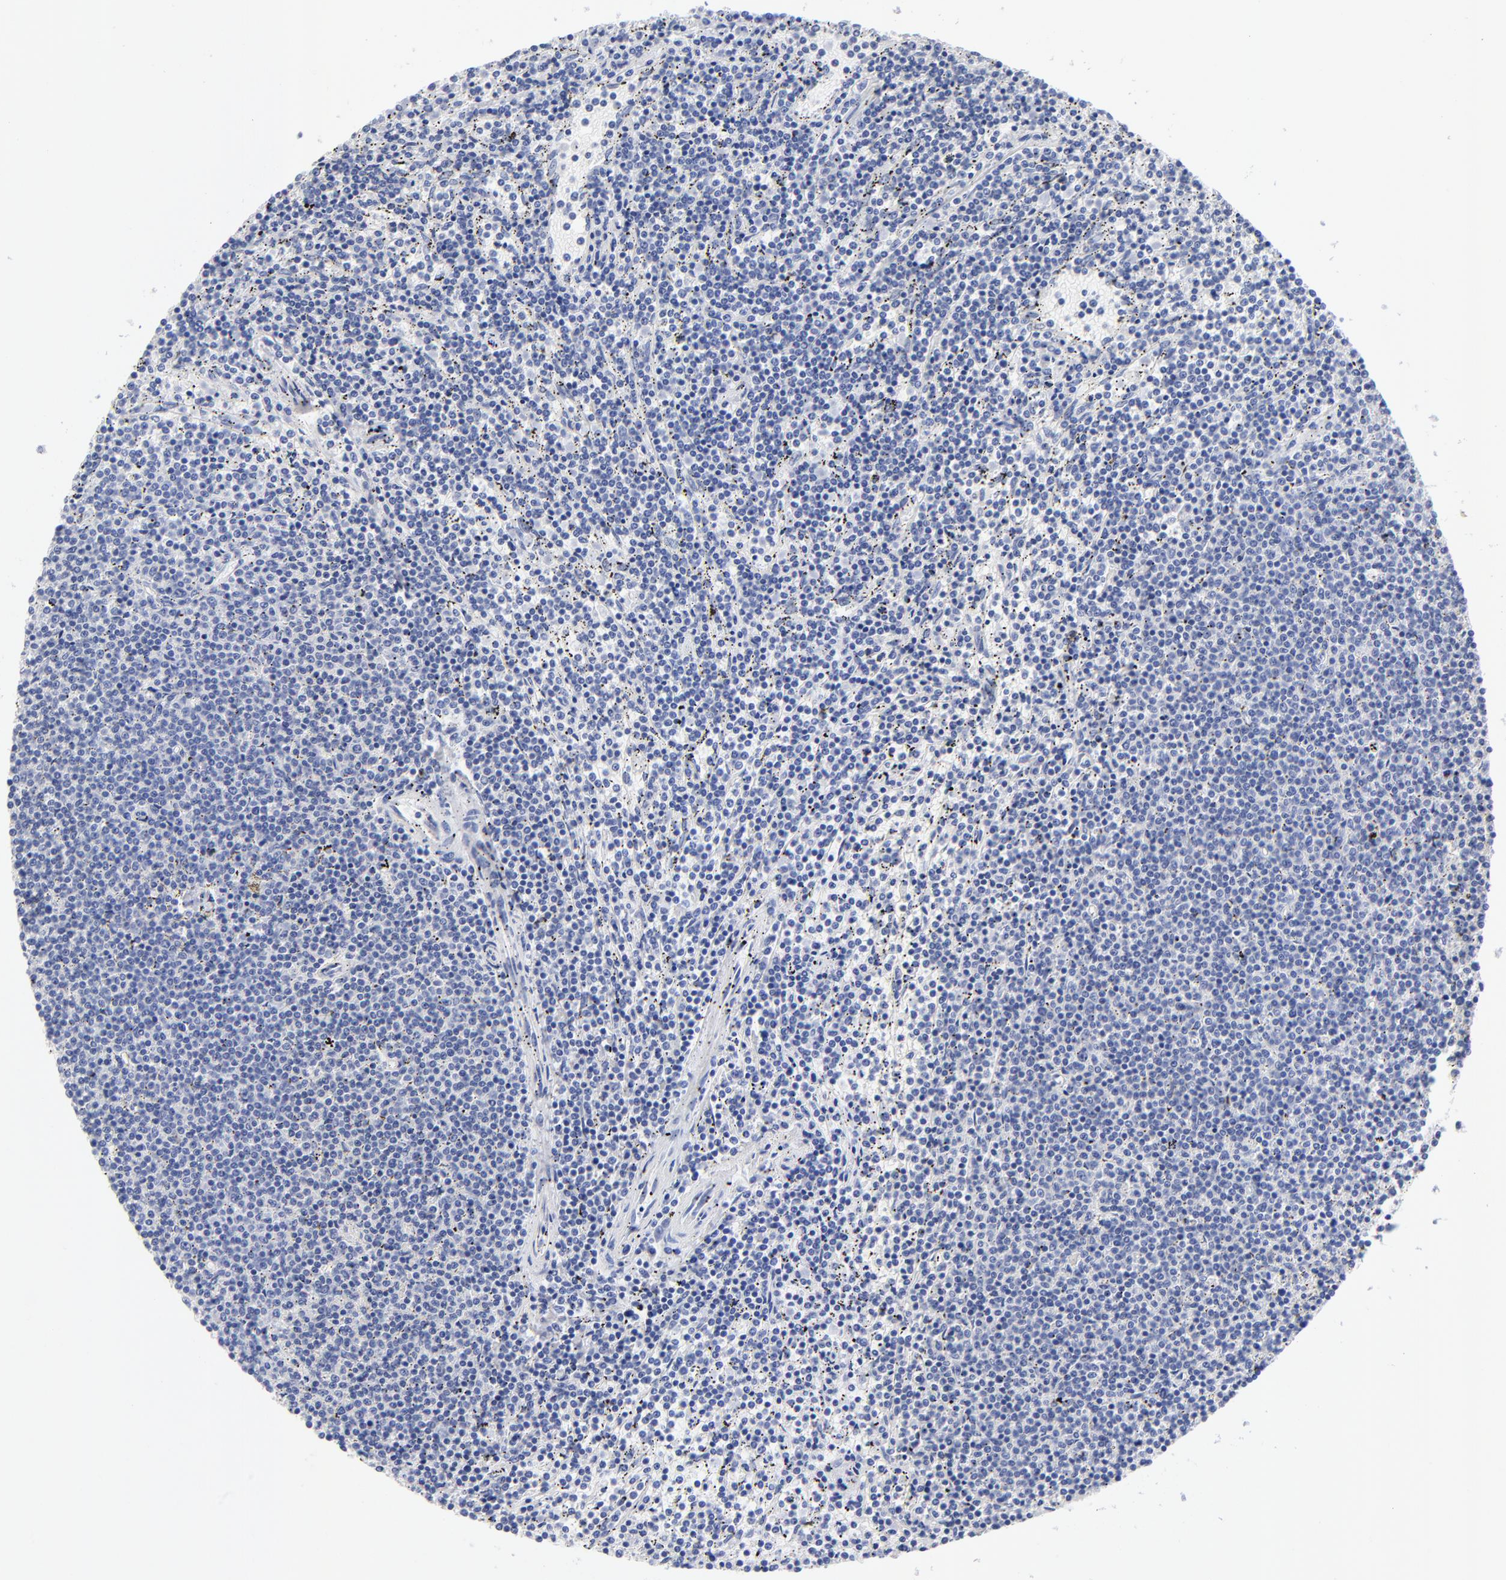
{"staining": {"intensity": "negative", "quantity": "none", "location": "none"}, "tissue": "lymphoma", "cell_type": "Tumor cells", "image_type": "cancer", "snomed": [{"axis": "morphology", "description": "Malignant lymphoma, non-Hodgkin's type, Low grade"}, {"axis": "topography", "description": "Spleen"}], "caption": "Human lymphoma stained for a protein using IHC shows no staining in tumor cells.", "gene": "ACY1", "patient": {"sex": "female", "age": 50}}